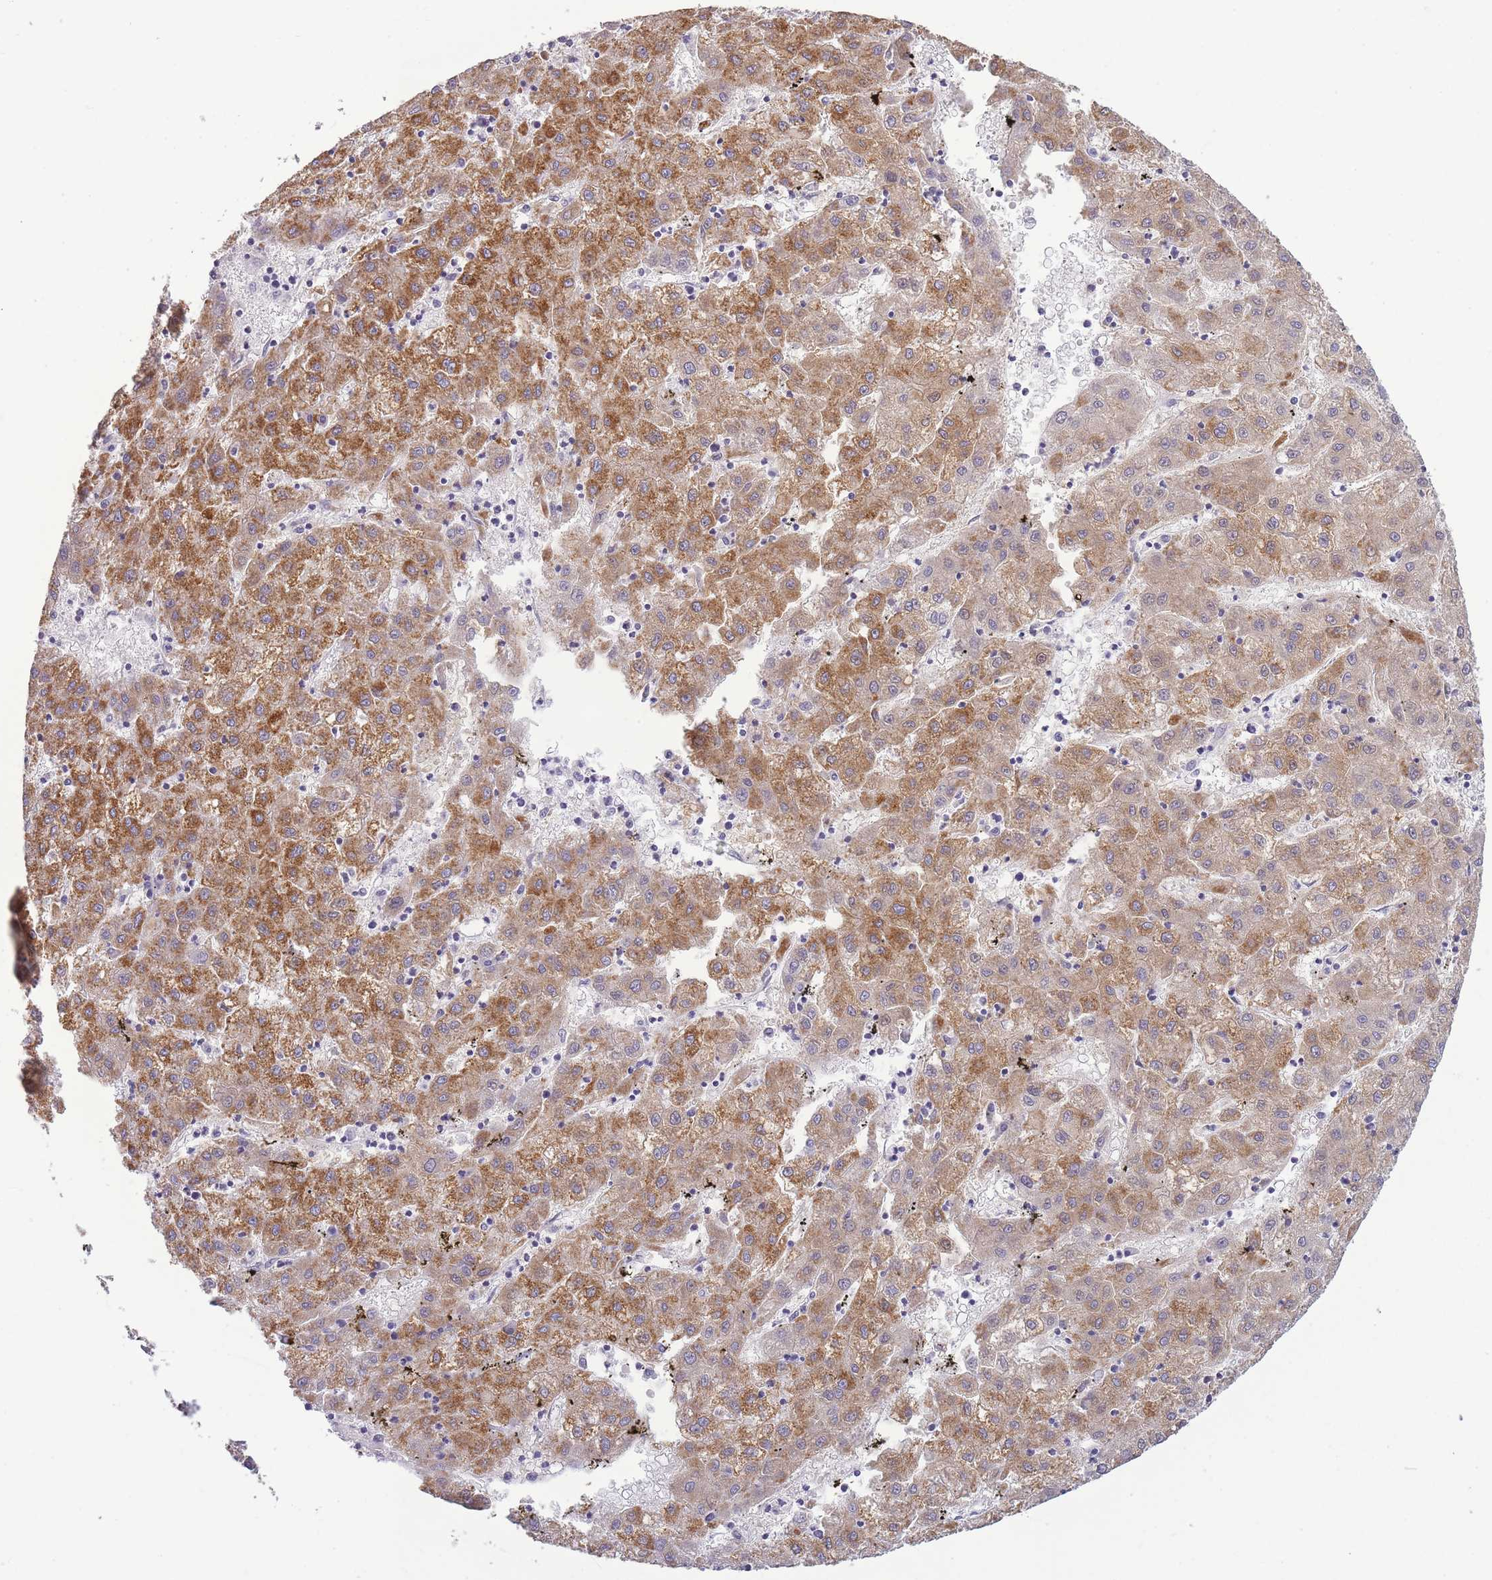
{"staining": {"intensity": "strong", "quantity": "25%-75%", "location": "cytoplasmic/membranous"}, "tissue": "liver cancer", "cell_type": "Tumor cells", "image_type": "cancer", "snomed": [{"axis": "morphology", "description": "Carcinoma, Hepatocellular, NOS"}, {"axis": "topography", "description": "Liver"}], "caption": "High-magnification brightfield microscopy of liver cancer (hepatocellular carcinoma) stained with DAB (3,3'-diaminobenzidine) (brown) and counterstained with hematoxylin (blue). tumor cells exhibit strong cytoplasmic/membranous expression is seen in about25%-75% of cells.", "gene": "ZBTB24", "patient": {"sex": "male", "age": 72}}